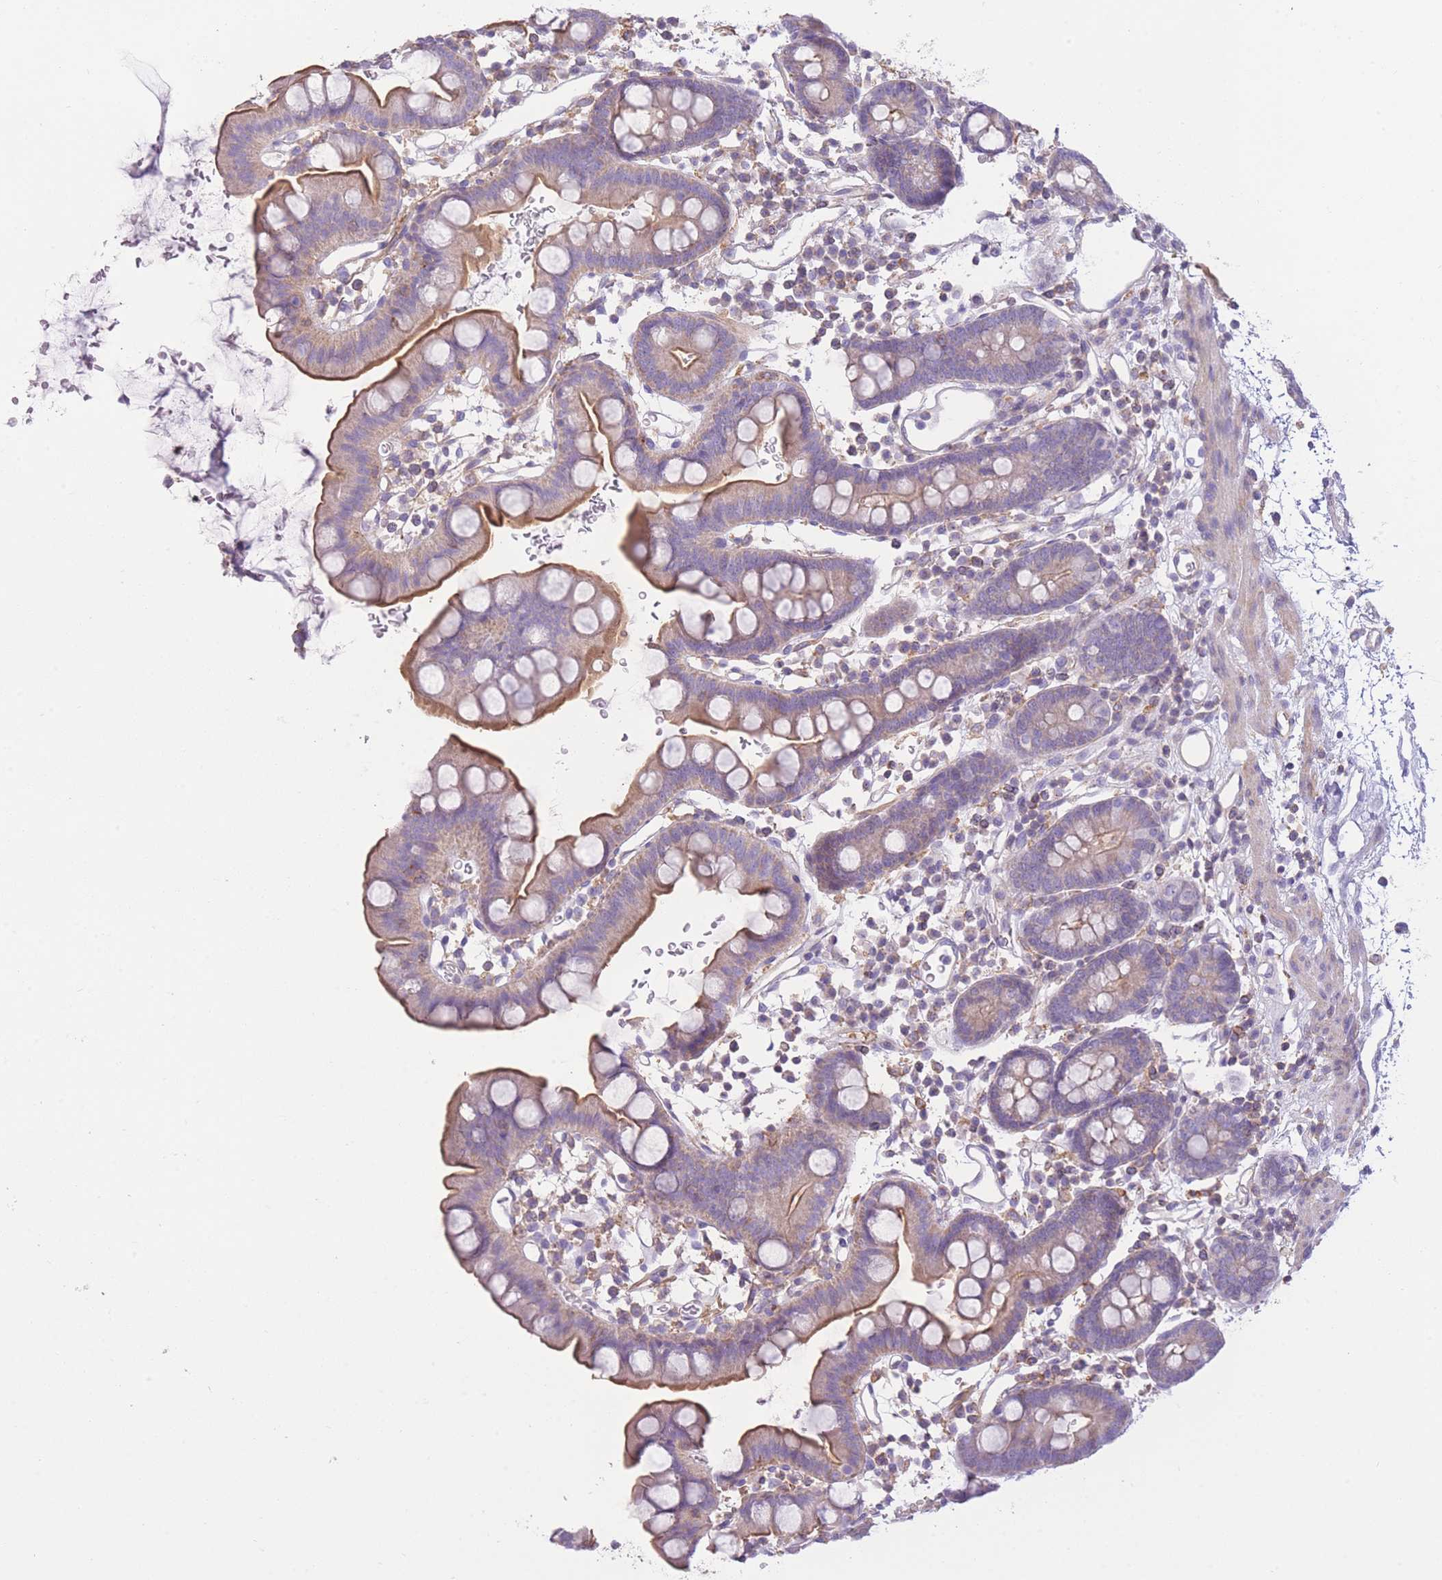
{"staining": {"intensity": "moderate", "quantity": "<25%", "location": "cytoplasmic/membranous"}, "tissue": "small intestine", "cell_type": "Glandular cells", "image_type": "normal", "snomed": [{"axis": "morphology", "description": "Normal tissue, NOS"}, {"axis": "topography", "description": "Stomach, upper"}, {"axis": "topography", "description": "Stomach, lower"}, {"axis": "topography", "description": "Small intestine"}], "caption": "This photomicrograph reveals IHC staining of benign small intestine, with low moderate cytoplasmic/membranous staining in approximately <25% of glandular cells.", "gene": "PDHA1", "patient": {"sex": "male", "age": 68}}